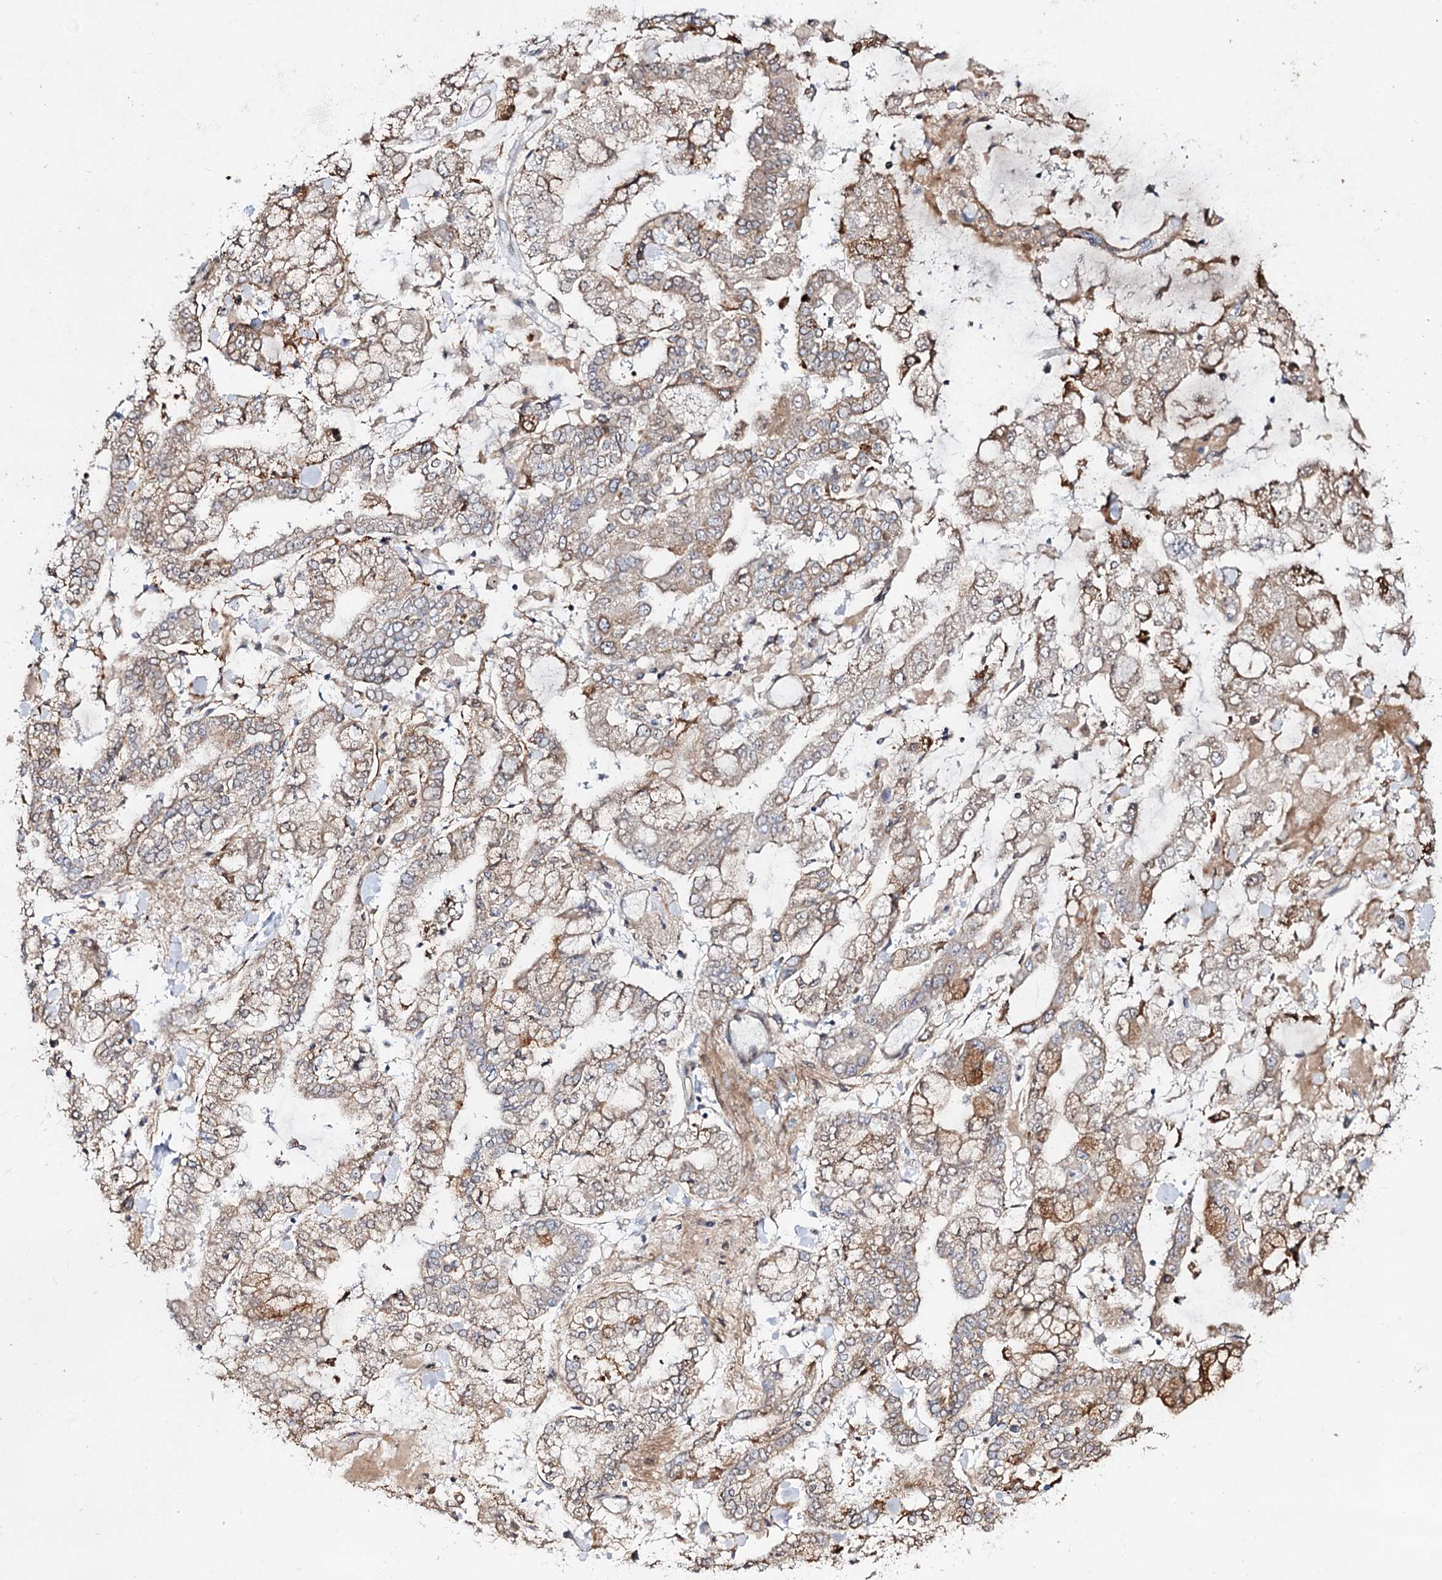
{"staining": {"intensity": "moderate", "quantity": "25%-75%", "location": "cytoplasmic/membranous"}, "tissue": "stomach cancer", "cell_type": "Tumor cells", "image_type": "cancer", "snomed": [{"axis": "morphology", "description": "Normal tissue, NOS"}, {"axis": "morphology", "description": "Adenocarcinoma, NOS"}, {"axis": "topography", "description": "Stomach, upper"}, {"axis": "topography", "description": "Stomach"}], "caption": "This is a photomicrograph of immunohistochemistry staining of stomach cancer (adenocarcinoma), which shows moderate positivity in the cytoplasmic/membranous of tumor cells.", "gene": "C11orf80", "patient": {"sex": "male", "age": 76}}